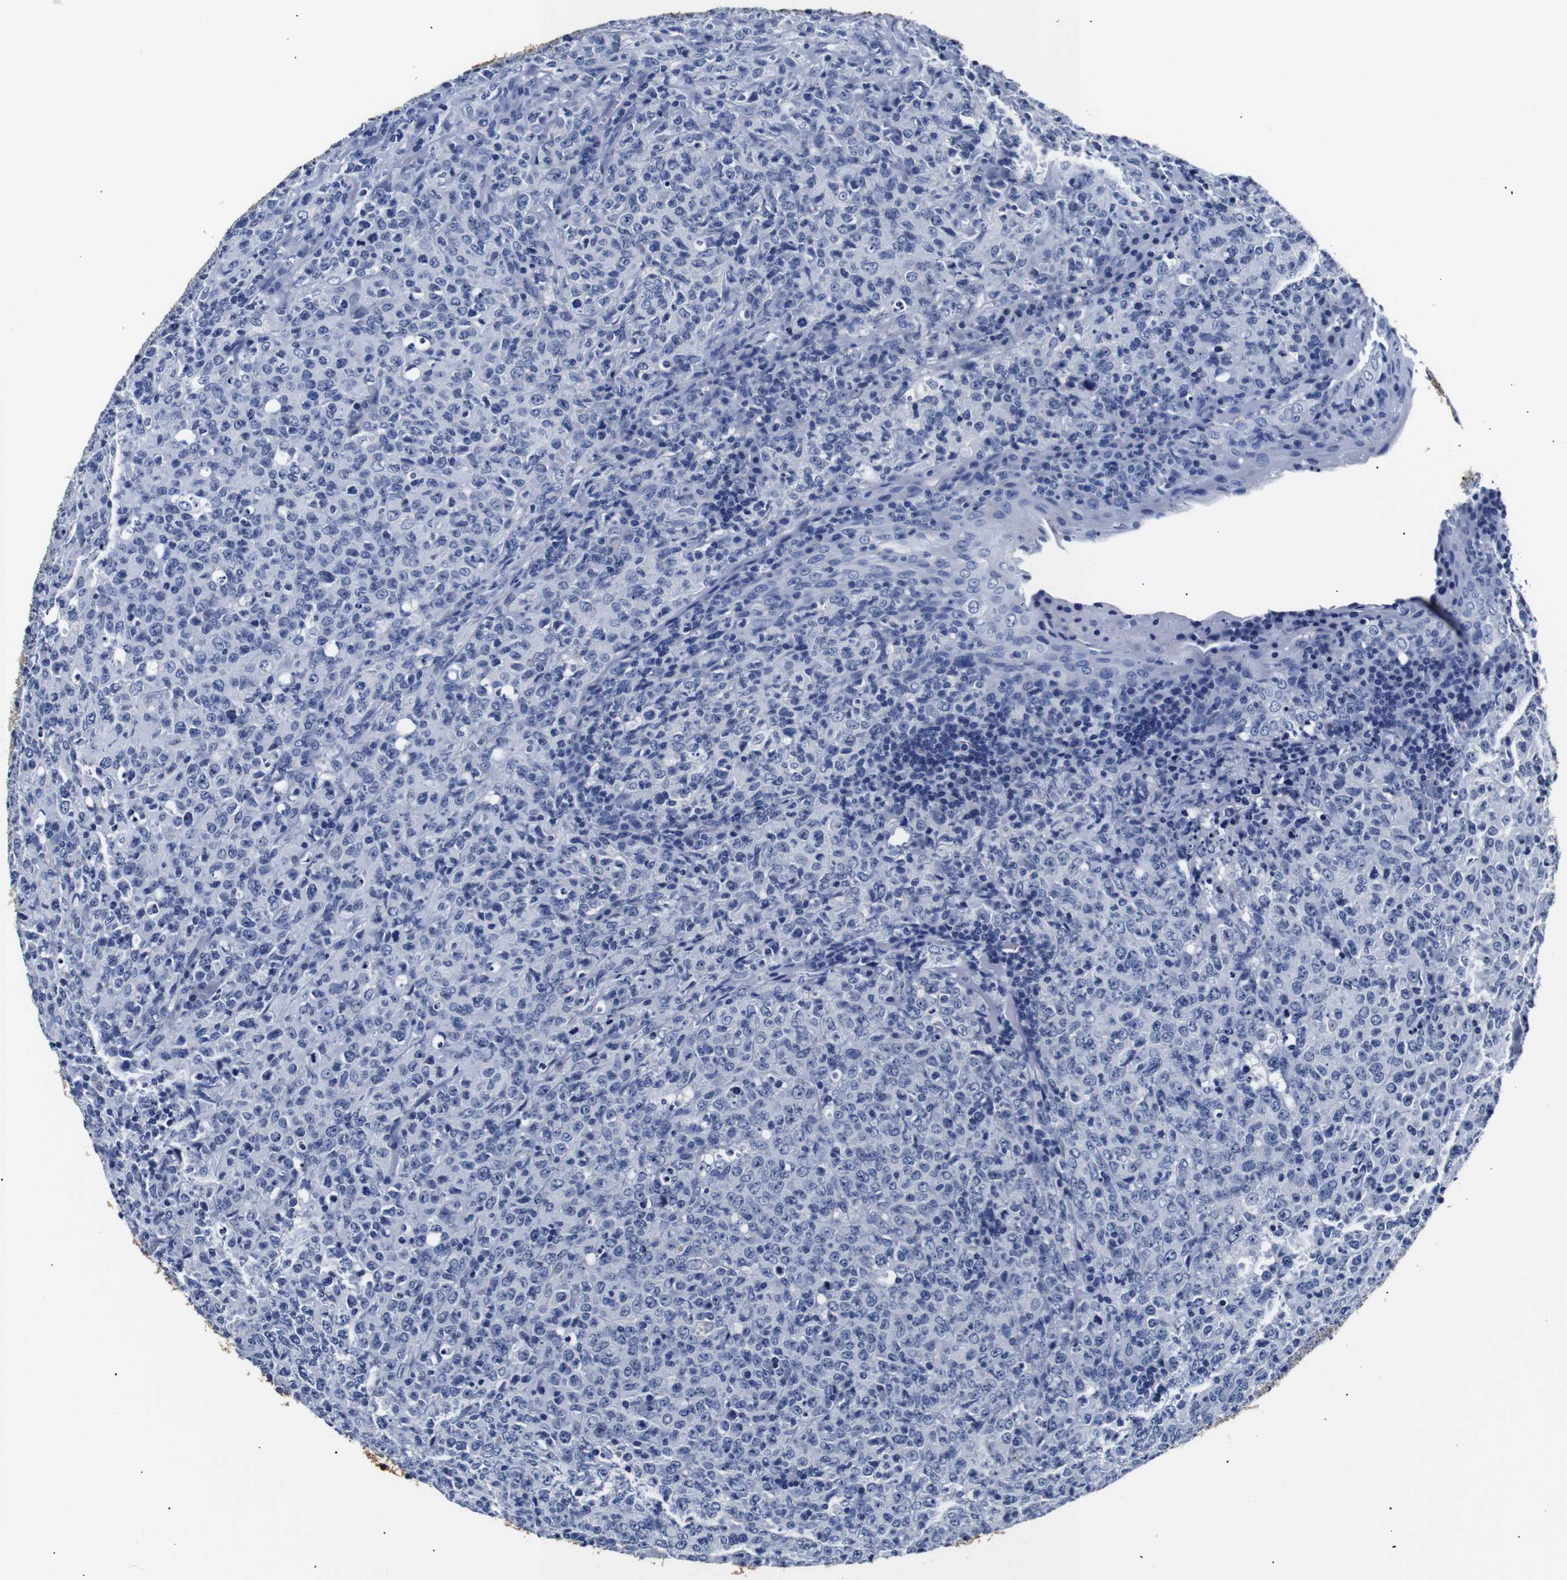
{"staining": {"intensity": "negative", "quantity": "none", "location": "none"}, "tissue": "lymphoma", "cell_type": "Tumor cells", "image_type": "cancer", "snomed": [{"axis": "morphology", "description": "Malignant lymphoma, non-Hodgkin's type, High grade"}, {"axis": "topography", "description": "Tonsil"}], "caption": "Immunohistochemistry (IHC) of lymphoma displays no staining in tumor cells.", "gene": "GAP43", "patient": {"sex": "female", "age": 36}}